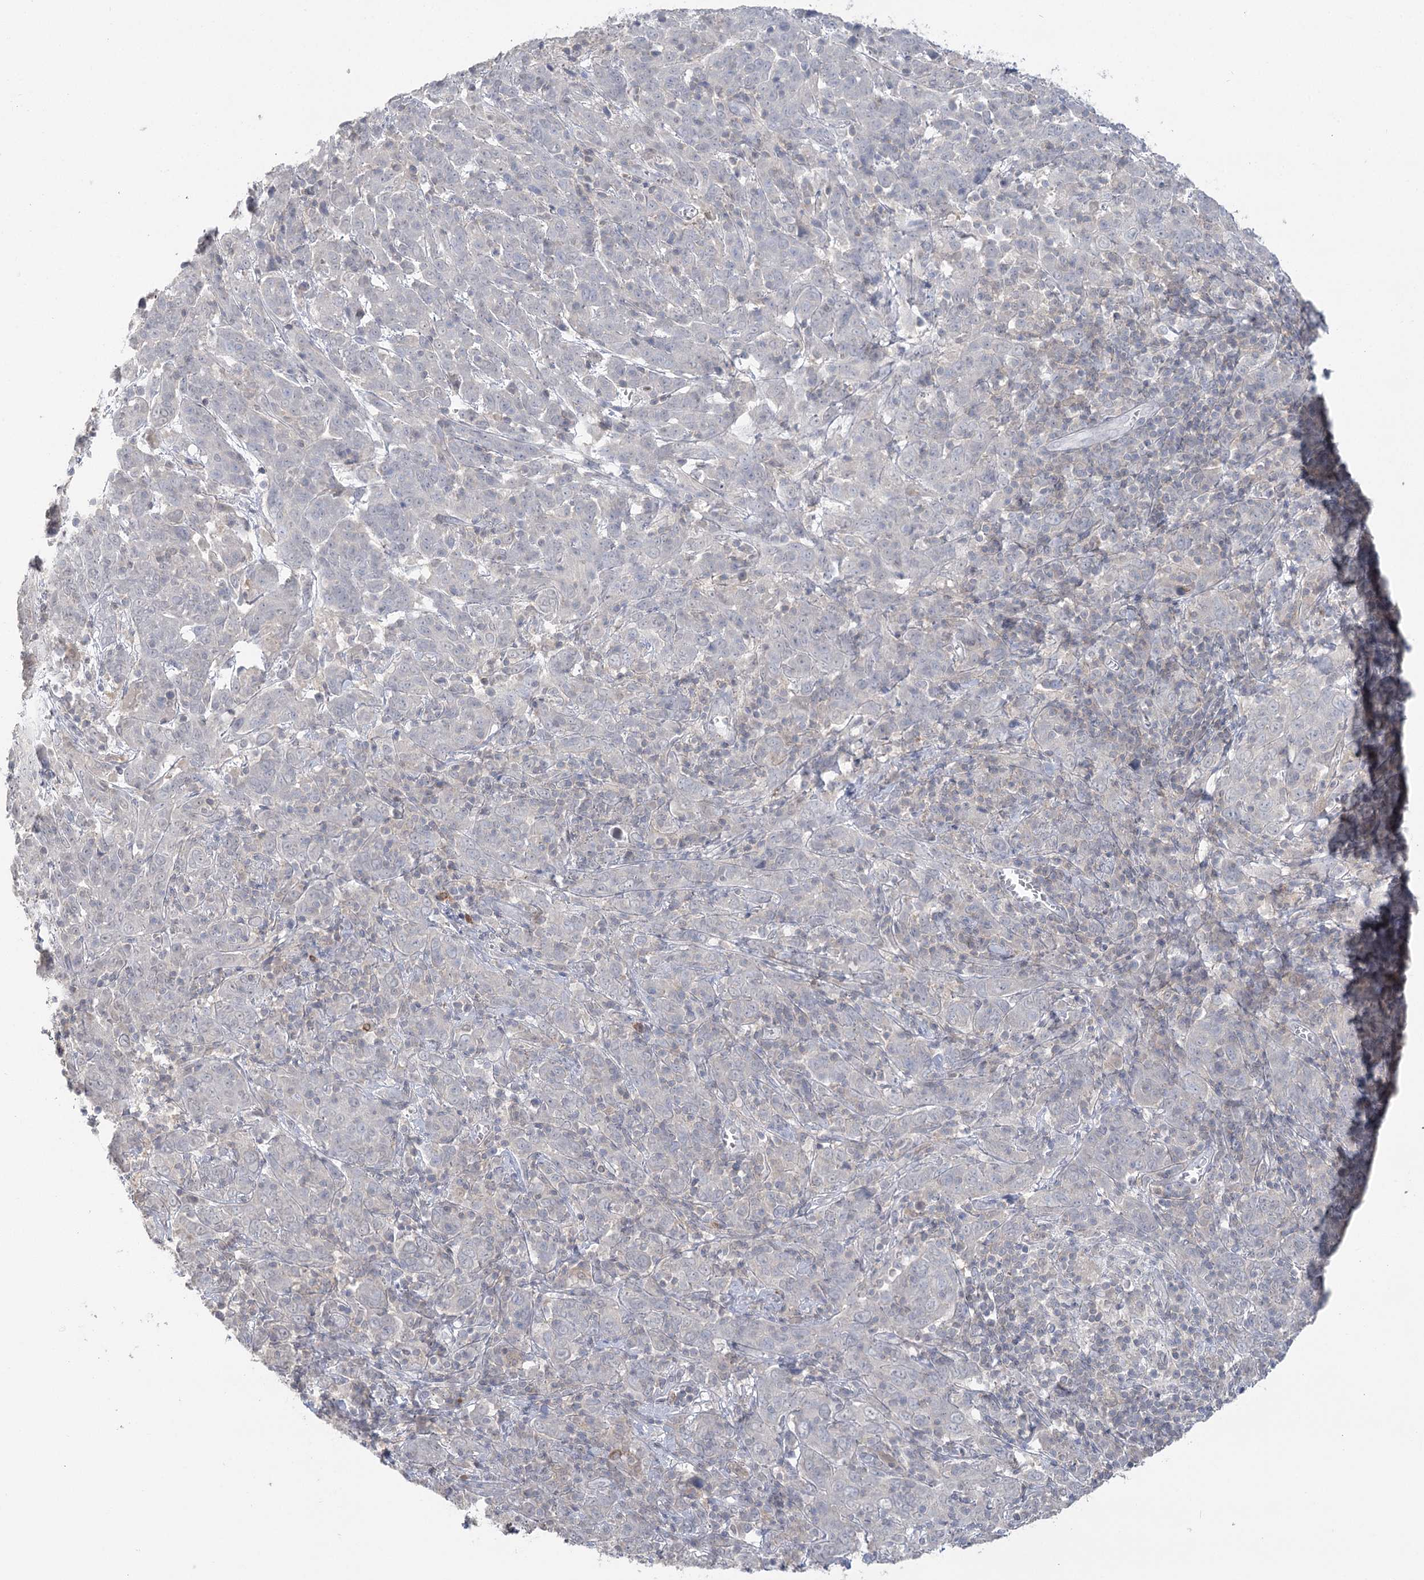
{"staining": {"intensity": "negative", "quantity": "none", "location": "none"}, "tissue": "cervical cancer", "cell_type": "Tumor cells", "image_type": "cancer", "snomed": [{"axis": "morphology", "description": "Squamous cell carcinoma, NOS"}, {"axis": "topography", "description": "Cervix"}], "caption": "DAB immunohistochemical staining of cervical cancer shows no significant positivity in tumor cells.", "gene": "TRAF3IP1", "patient": {"sex": "female", "age": 67}}